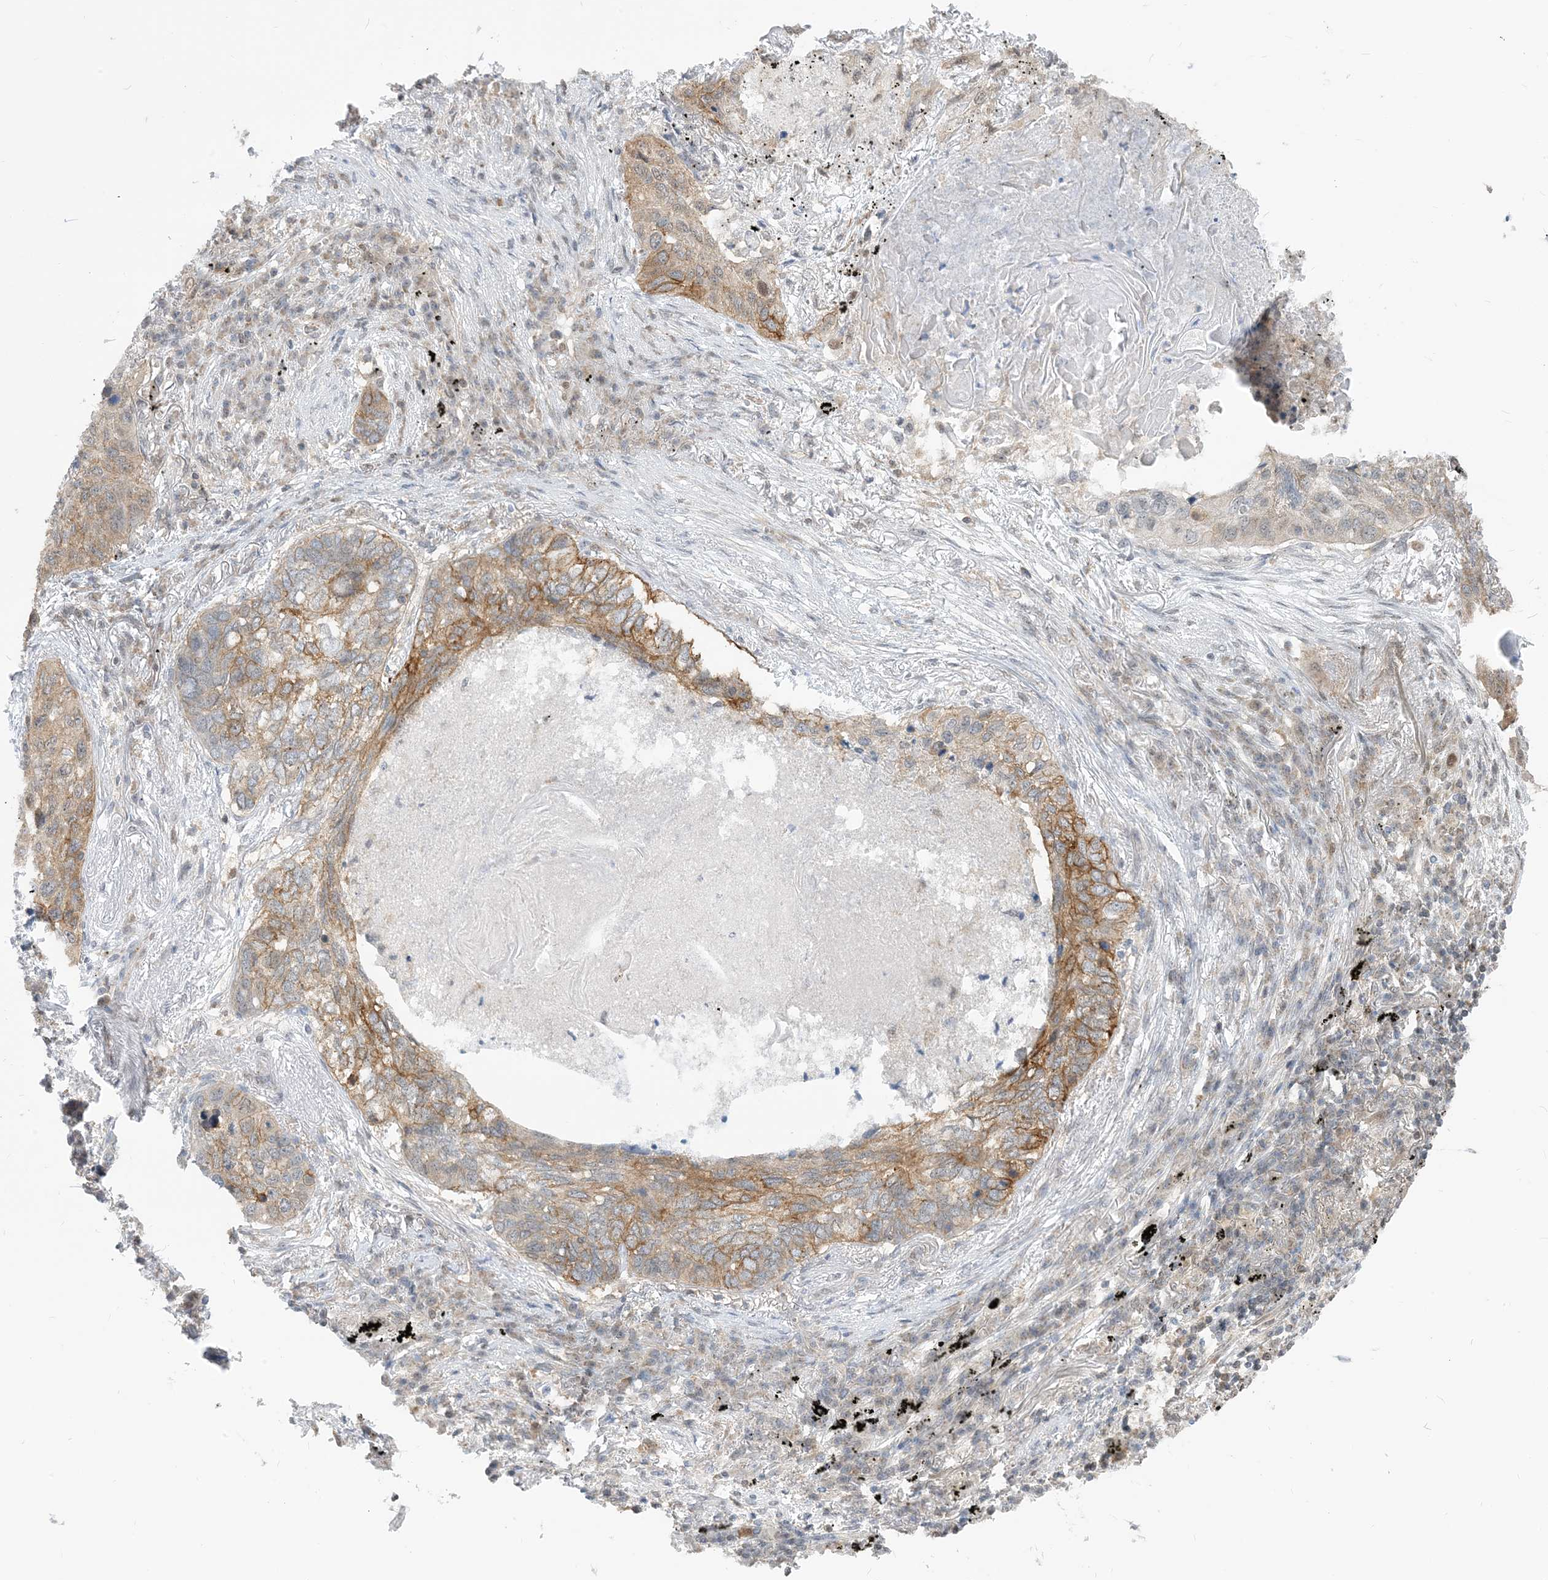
{"staining": {"intensity": "moderate", "quantity": "25%-75%", "location": "cytoplasmic/membranous"}, "tissue": "lung cancer", "cell_type": "Tumor cells", "image_type": "cancer", "snomed": [{"axis": "morphology", "description": "Squamous cell carcinoma, NOS"}, {"axis": "topography", "description": "Lung"}], "caption": "A high-resolution image shows immunohistochemistry (IHC) staining of lung cancer, which shows moderate cytoplasmic/membranous positivity in approximately 25%-75% of tumor cells. The staining is performed using DAB (3,3'-diaminobenzidine) brown chromogen to label protein expression. The nuclei are counter-stained blue using hematoxylin.", "gene": "CASP4", "patient": {"sex": "female", "age": 63}}